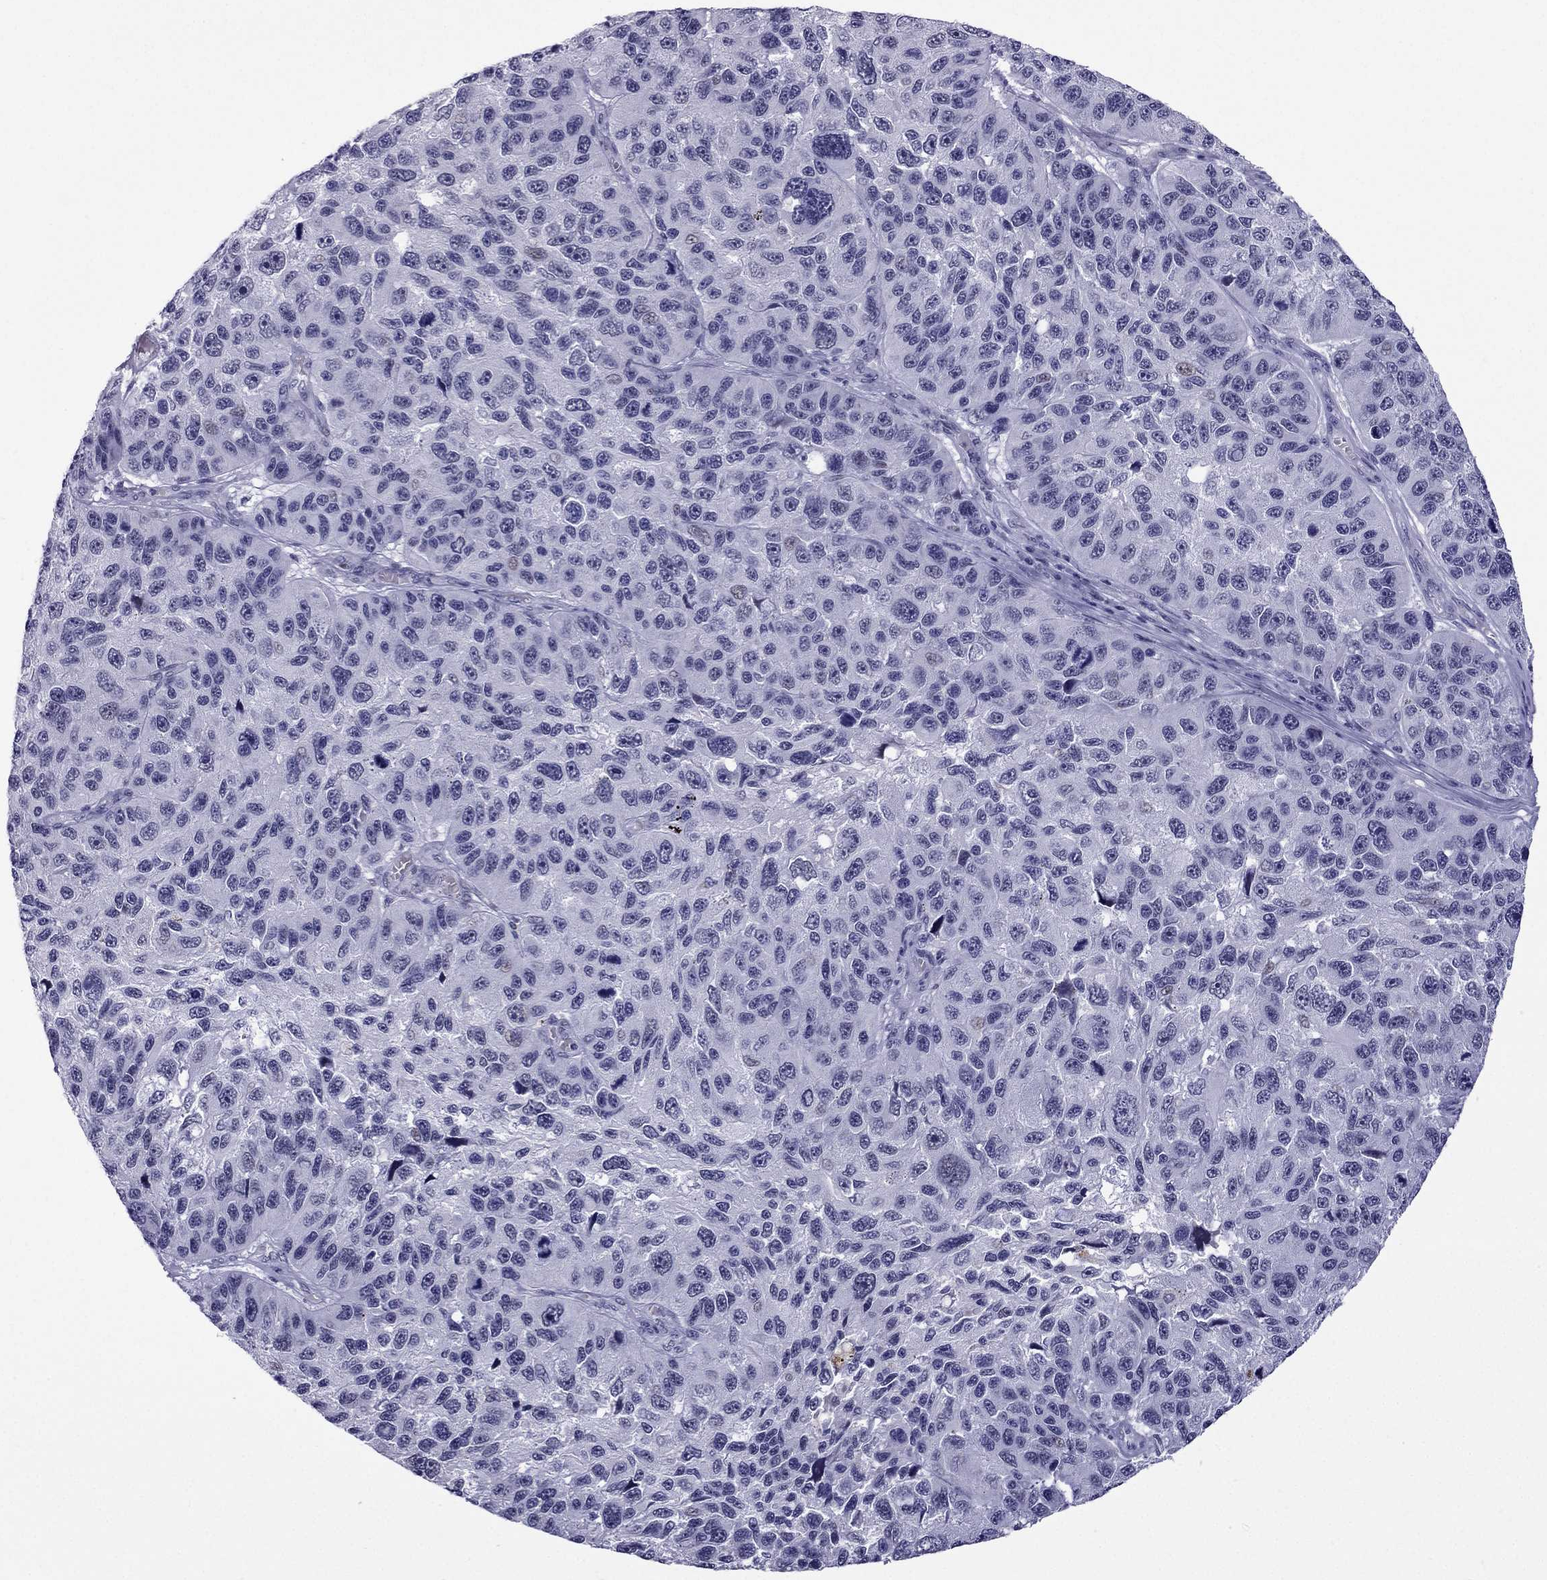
{"staining": {"intensity": "negative", "quantity": "none", "location": "none"}, "tissue": "melanoma", "cell_type": "Tumor cells", "image_type": "cancer", "snomed": [{"axis": "morphology", "description": "Malignant melanoma, NOS"}, {"axis": "topography", "description": "Skin"}], "caption": "DAB immunohistochemical staining of human malignant melanoma demonstrates no significant positivity in tumor cells.", "gene": "MYLK3", "patient": {"sex": "male", "age": 53}}